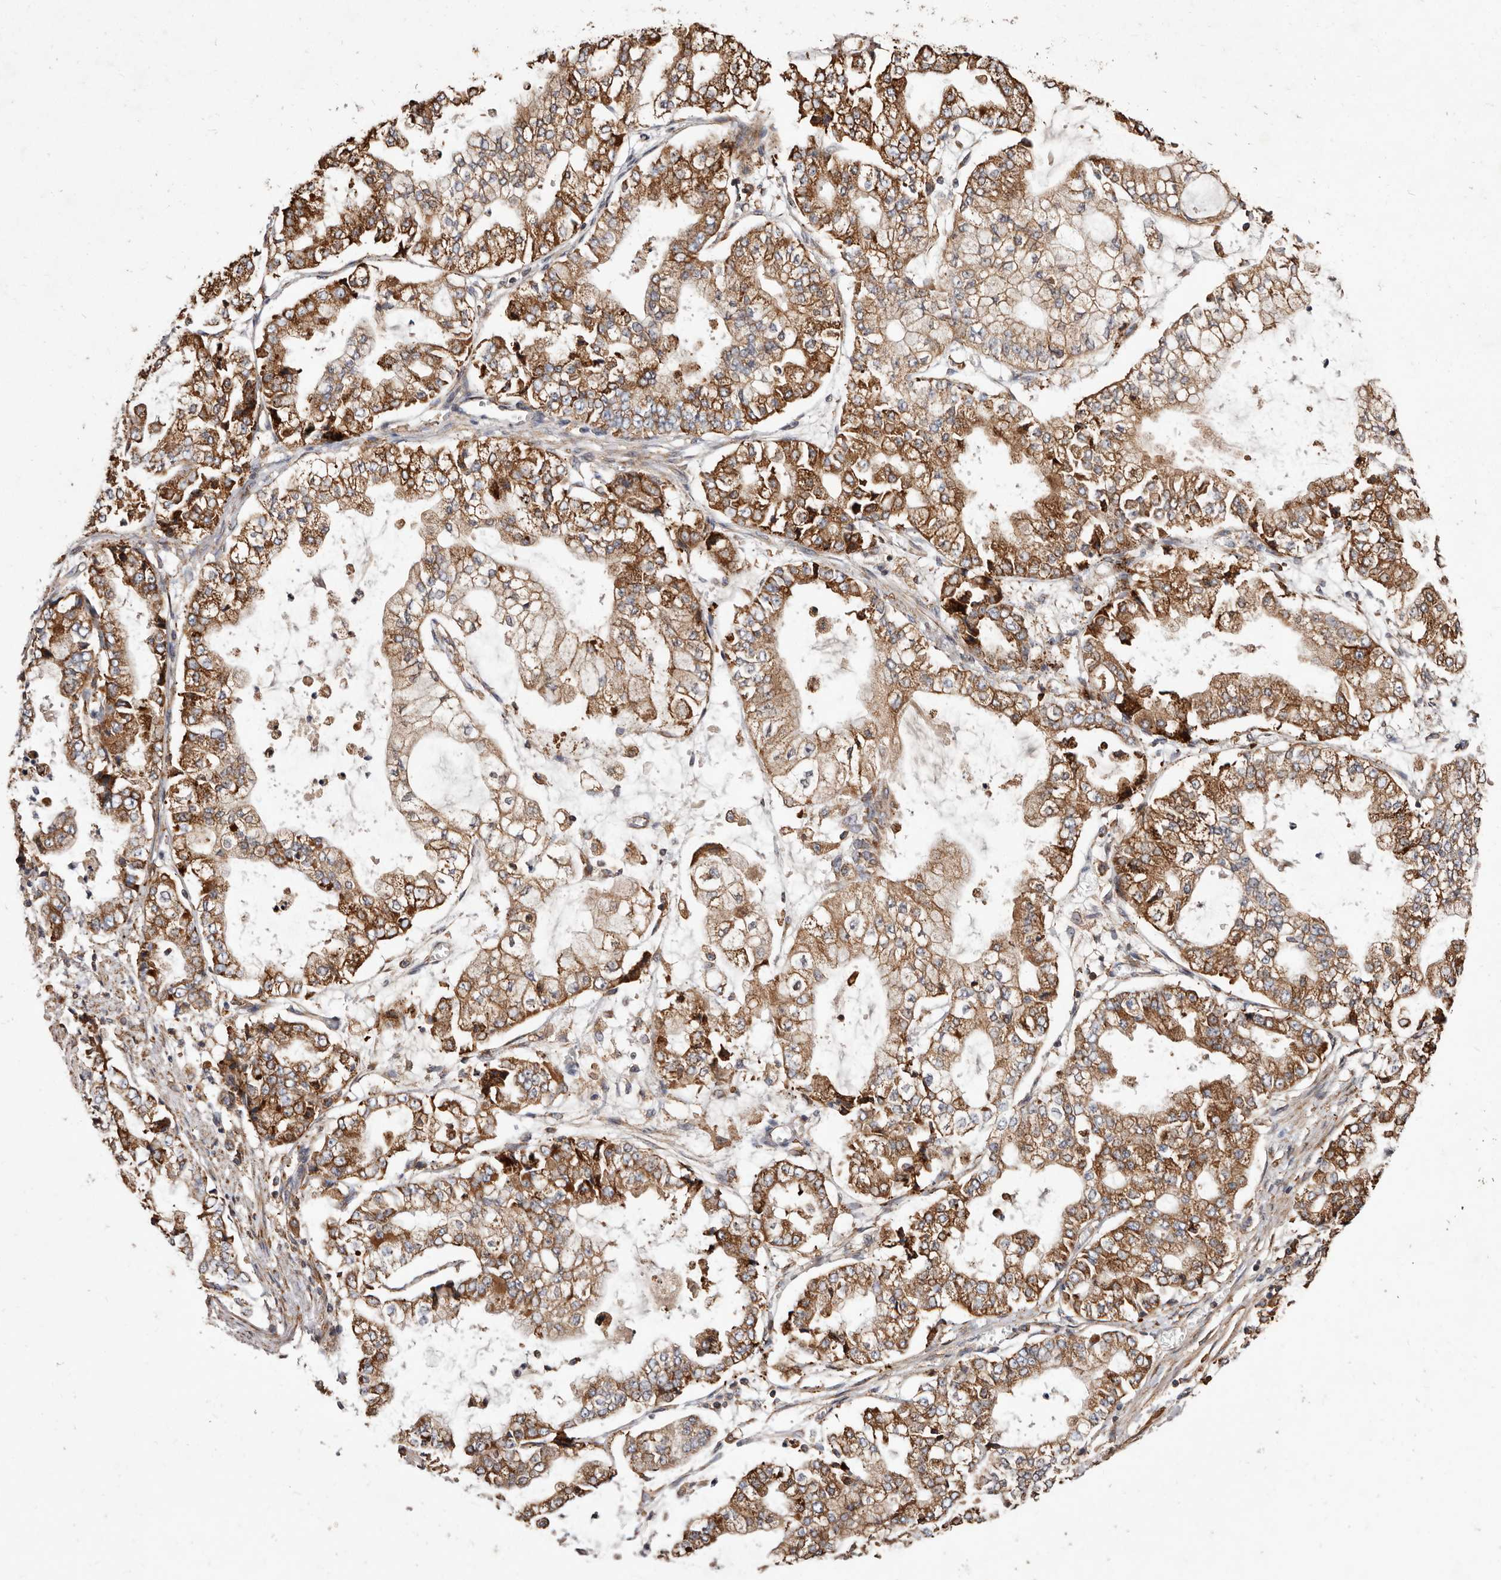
{"staining": {"intensity": "moderate", "quantity": ">75%", "location": "cytoplasmic/membranous"}, "tissue": "stomach cancer", "cell_type": "Tumor cells", "image_type": "cancer", "snomed": [{"axis": "morphology", "description": "Adenocarcinoma, NOS"}, {"axis": "topography", "description": "Stomach"}], "caption": "Brown immunohistochemical staining in human adenocarcinoma (stomach) reveals moderate cytoplasmic/membranous positivity in approximately >75% of tumor cells.", "gene": "STEAP2", "patient": {"sex": "male", "age": 76}}